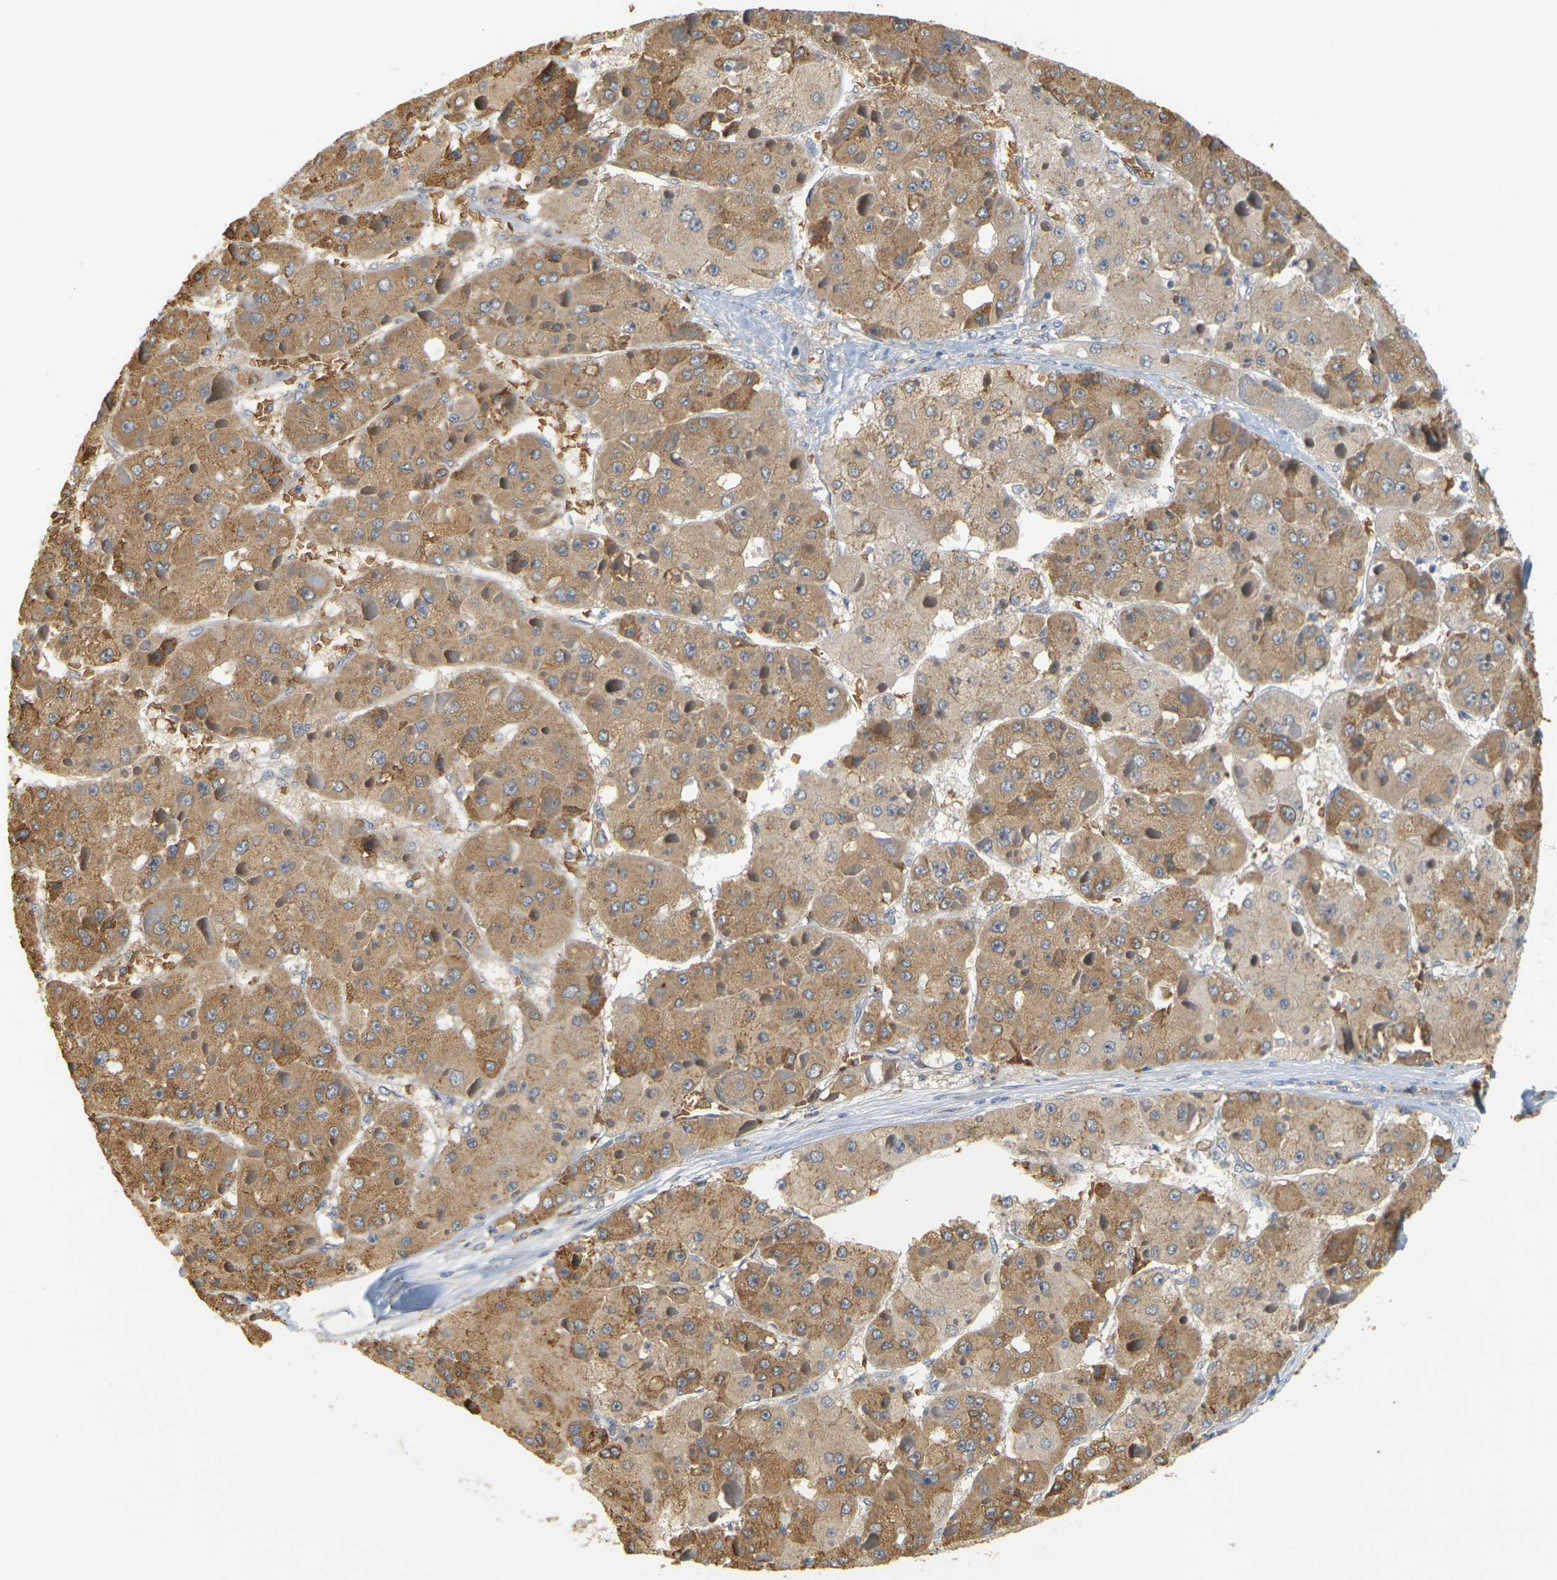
{"staining": {"intensity": "moderate", "quantity": ">75%", "location": "cytoplasmic/membranous"}, "tissue": "liver cancer", "cell_type": "Tumor cells", "image_type": "cancer", "snomed": [{"axis": "morphology", "description": "Carcinoma, Hepatocellular, NOS"}, {"axis": "topography", "description": "Liver"}], "caption": "Liver cancer (hepatocellular carcinoma) was stained to show a protein in brown. There is medium levels of moderate cytoplasmic/membranous expression in approximately >75% of tumor cells.", "gene": "MEGF9", "patient": {"sex": "female", "age": 73}}